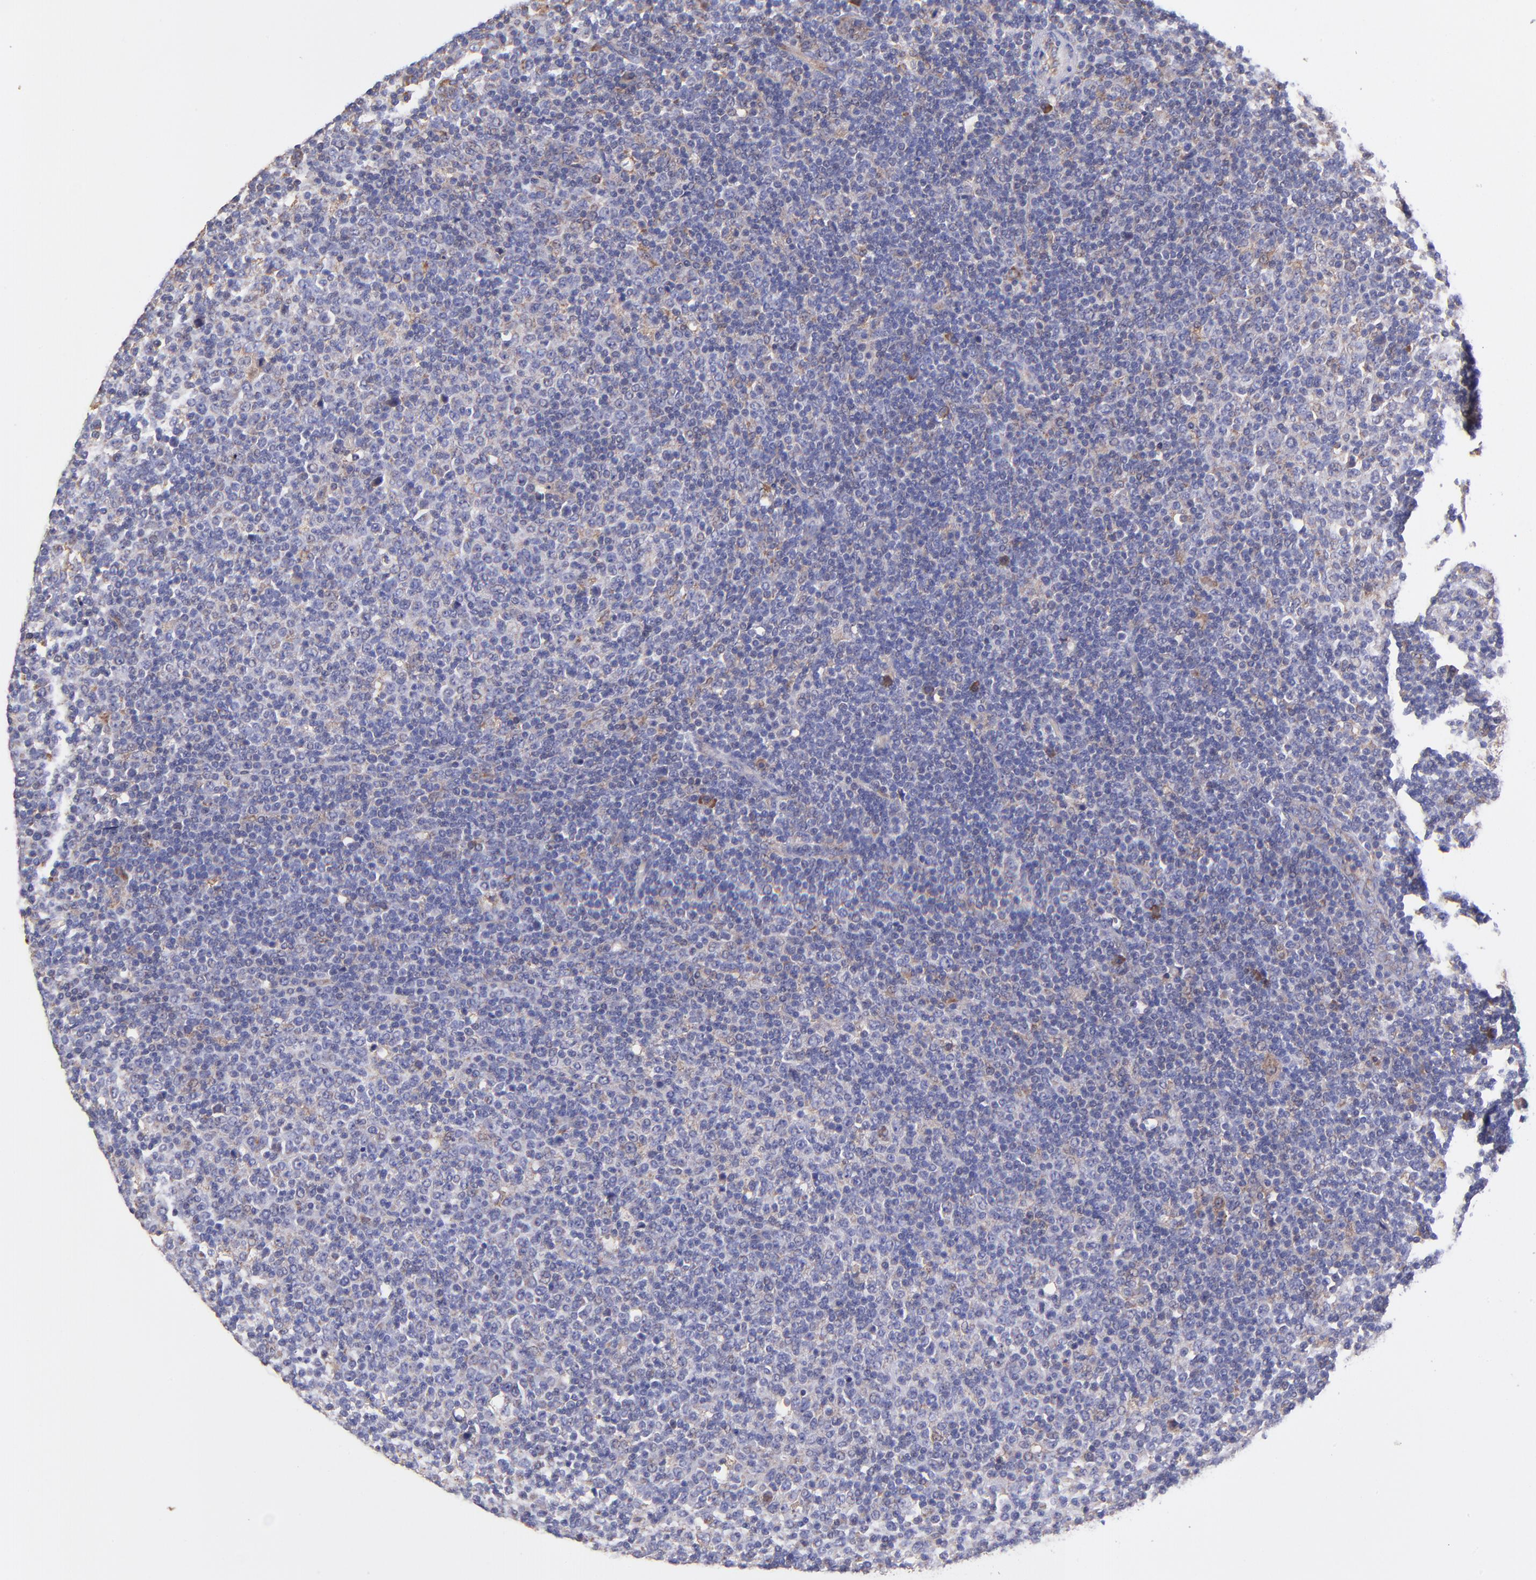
{"staining": {"intensity": "negative", "quantity": "none", "location": "none"}, "tissue": "lymphoma", "cell_type": "Tumor cells", "image_type": "cancer", "snomed": [{"axis": "morphology", "description": "Malignant lymphoma, non-Hodgkin's type, Low grade"}, {"axis": "topography", "description": "Lymph node"}], "caption": "Tumor cells show no significant protein staining in low-grade malignant lymphoma, non-Hodgkin's type.", "gene": "PREX1", "patient": {"sex": "male", "age": 70}}